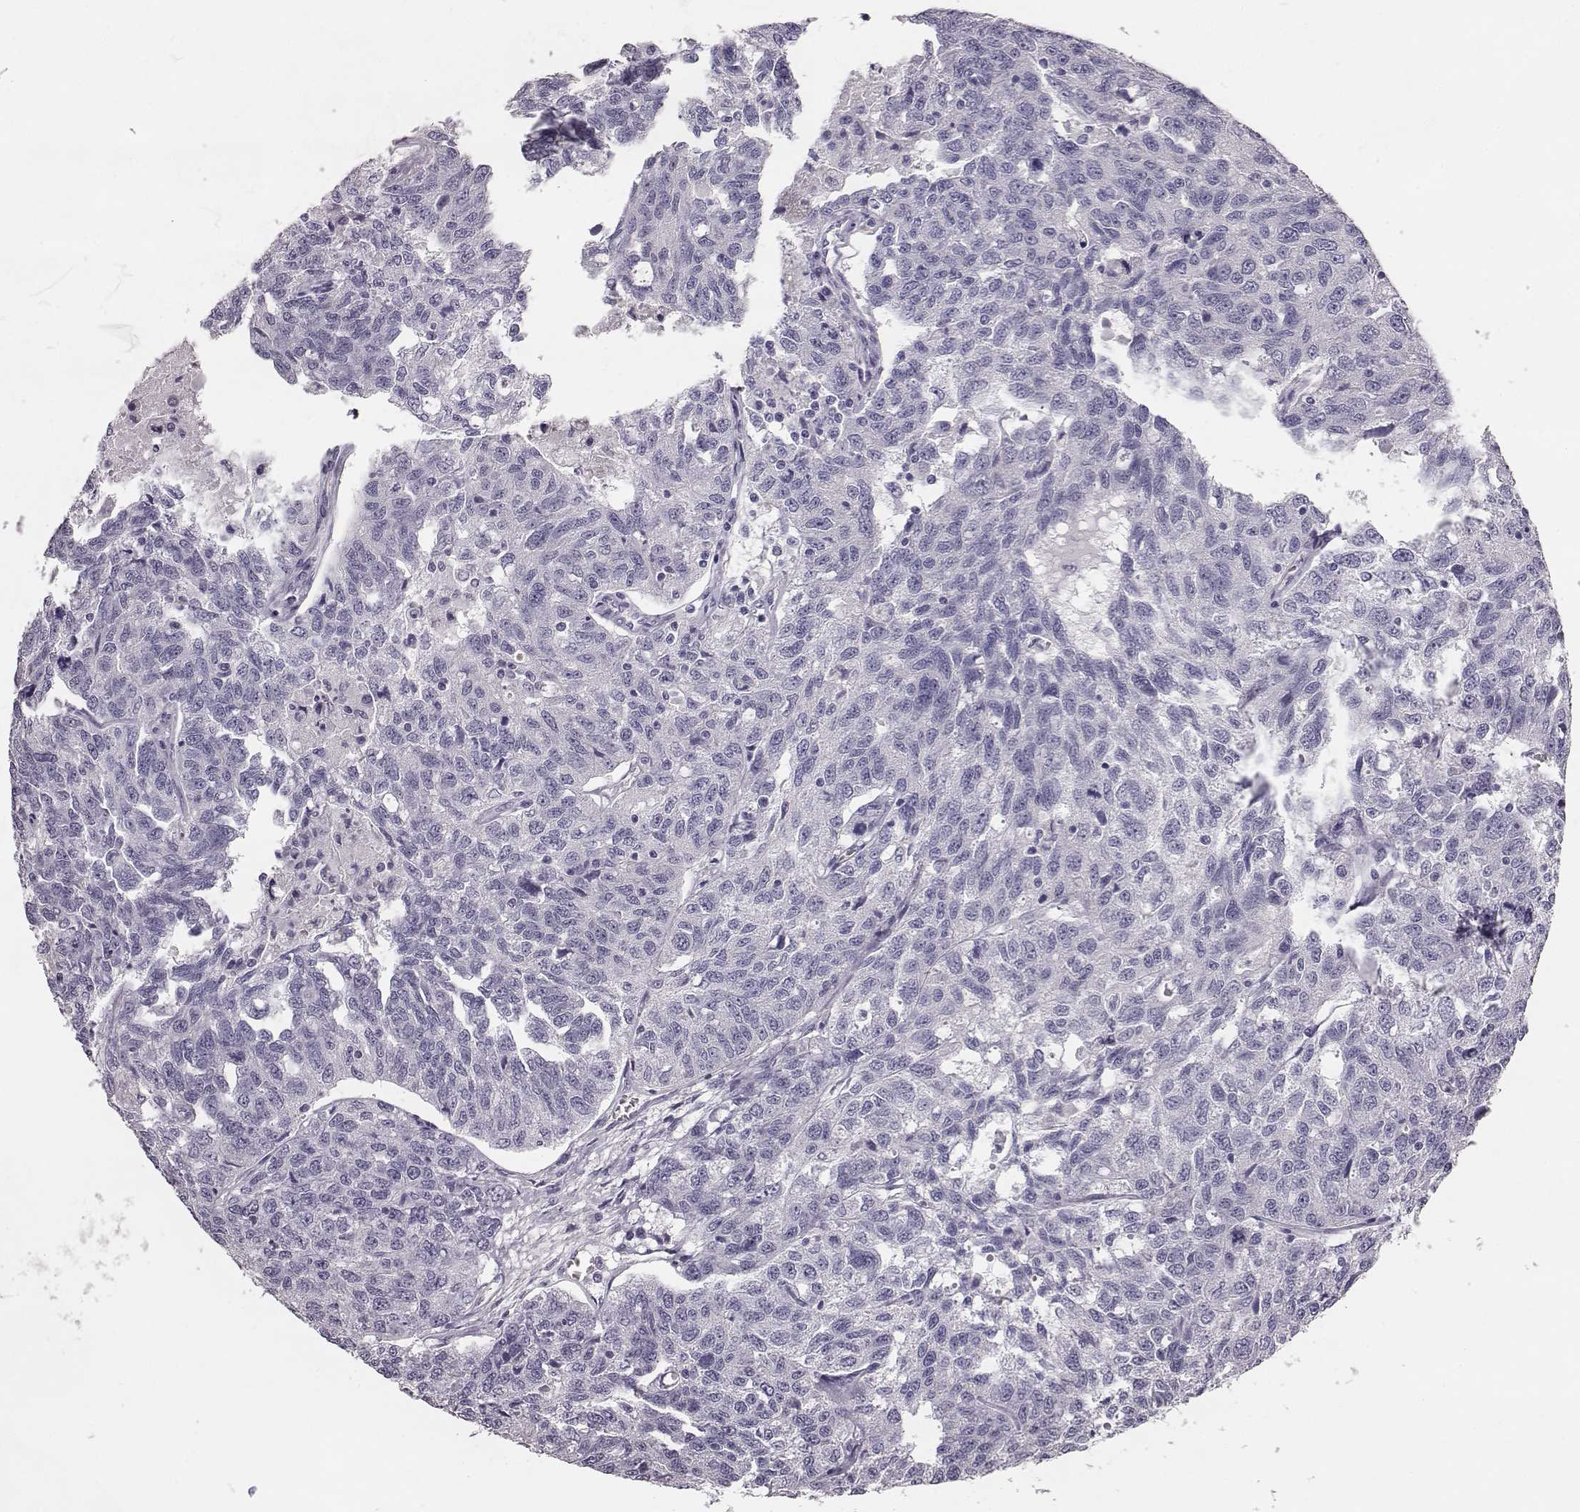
{"staining": {"intensity": "negative", "quantity": "none", "location": "none"}, "tissue": "ovarian cancer", "cell_type": "Tumor cells", "image_type": "cancer", "snomed": [{"axis": "morphology", "description": "Cystadenocarcinoma, serous, NOS"}, {"axis": "topography", "description": "Ovary"}], "caption": "Immunohistochemical staining of human ovarian cancer shows no significant staining in tumor cells.", "gene": "NPTXR", "patient": {"sex": "female", "age": 71}}